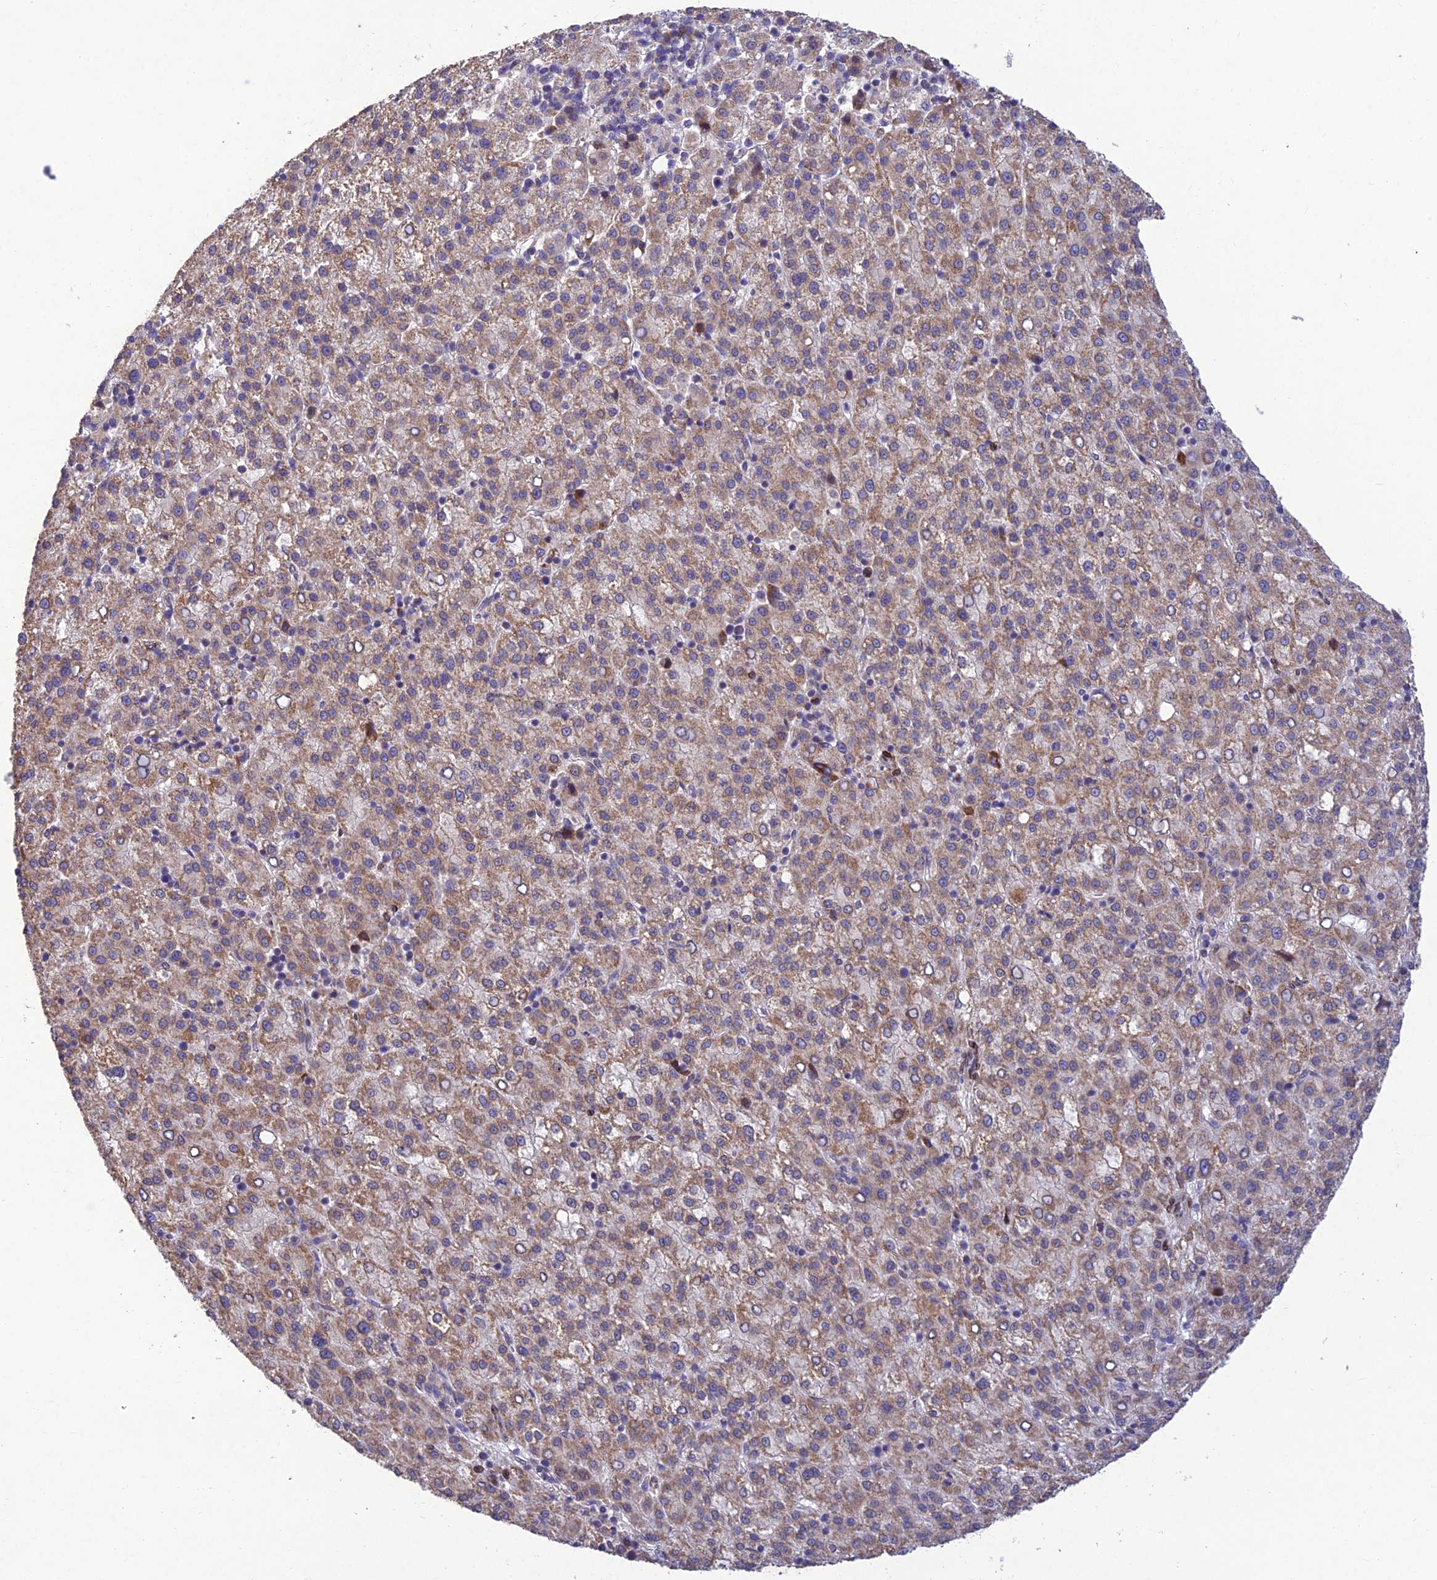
{"staining": {"intensity": "moderate", "quantity": ">75%", "location": "cytoplasmic/membranous"}, "tissue": "liver cancer", "cell_type": "Tumor cells", "image_type": "cancer", "snomed": [{"axis": "morphology", "description": "Carcinoma, Hepatocellular, NOS"}, {"axis": "topography", "description": "Liver"}], "caption": "Tumor cells display medium levels of moderate cytoplasmic/membranous staining in about >75% of cells in liver cancer (hepatocellular carcinoma).", "gene": "MGAT2", "patient": {"sex": "female", "age": 58}}